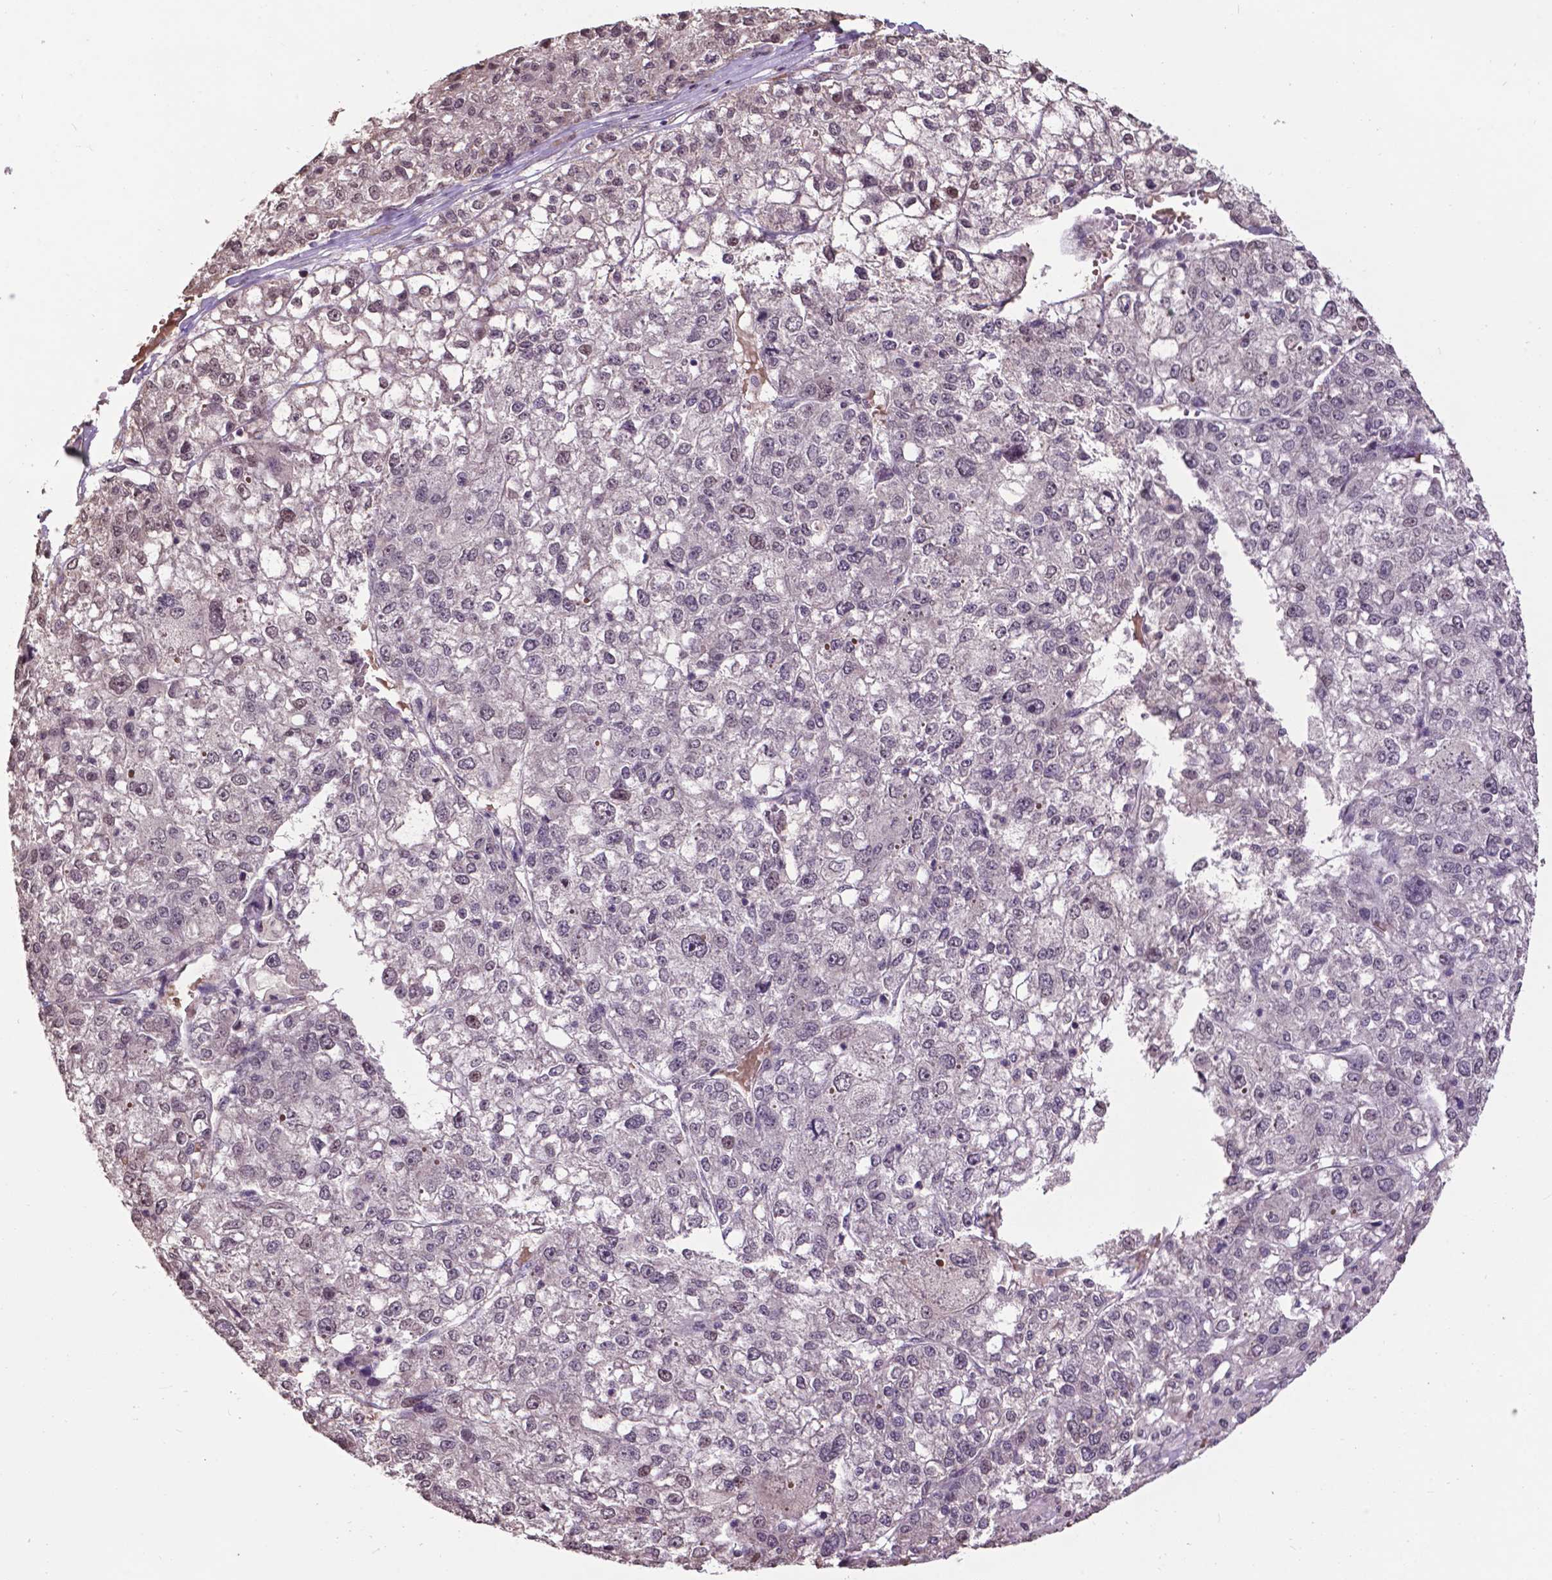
{"staining": {"intensity": "negative", "quantity": "none", "location": "none"}, "tissue": "liver cancer", "cell_type": "Tumor cells", "image_type": "cancer", "snomed": [{"axis": "morphology", "description": "Carcinoma, Hepatocellular, NOS"}, {"axis": "topography", "description": "Liver"}], "caption": "Hepatocellular carcinoma (liver) stained for a protein using immunohistochemistry reveals no positivity tumor cells.", "gene": "GLRA2", "patient": {"sex": "male", "age": 56}}